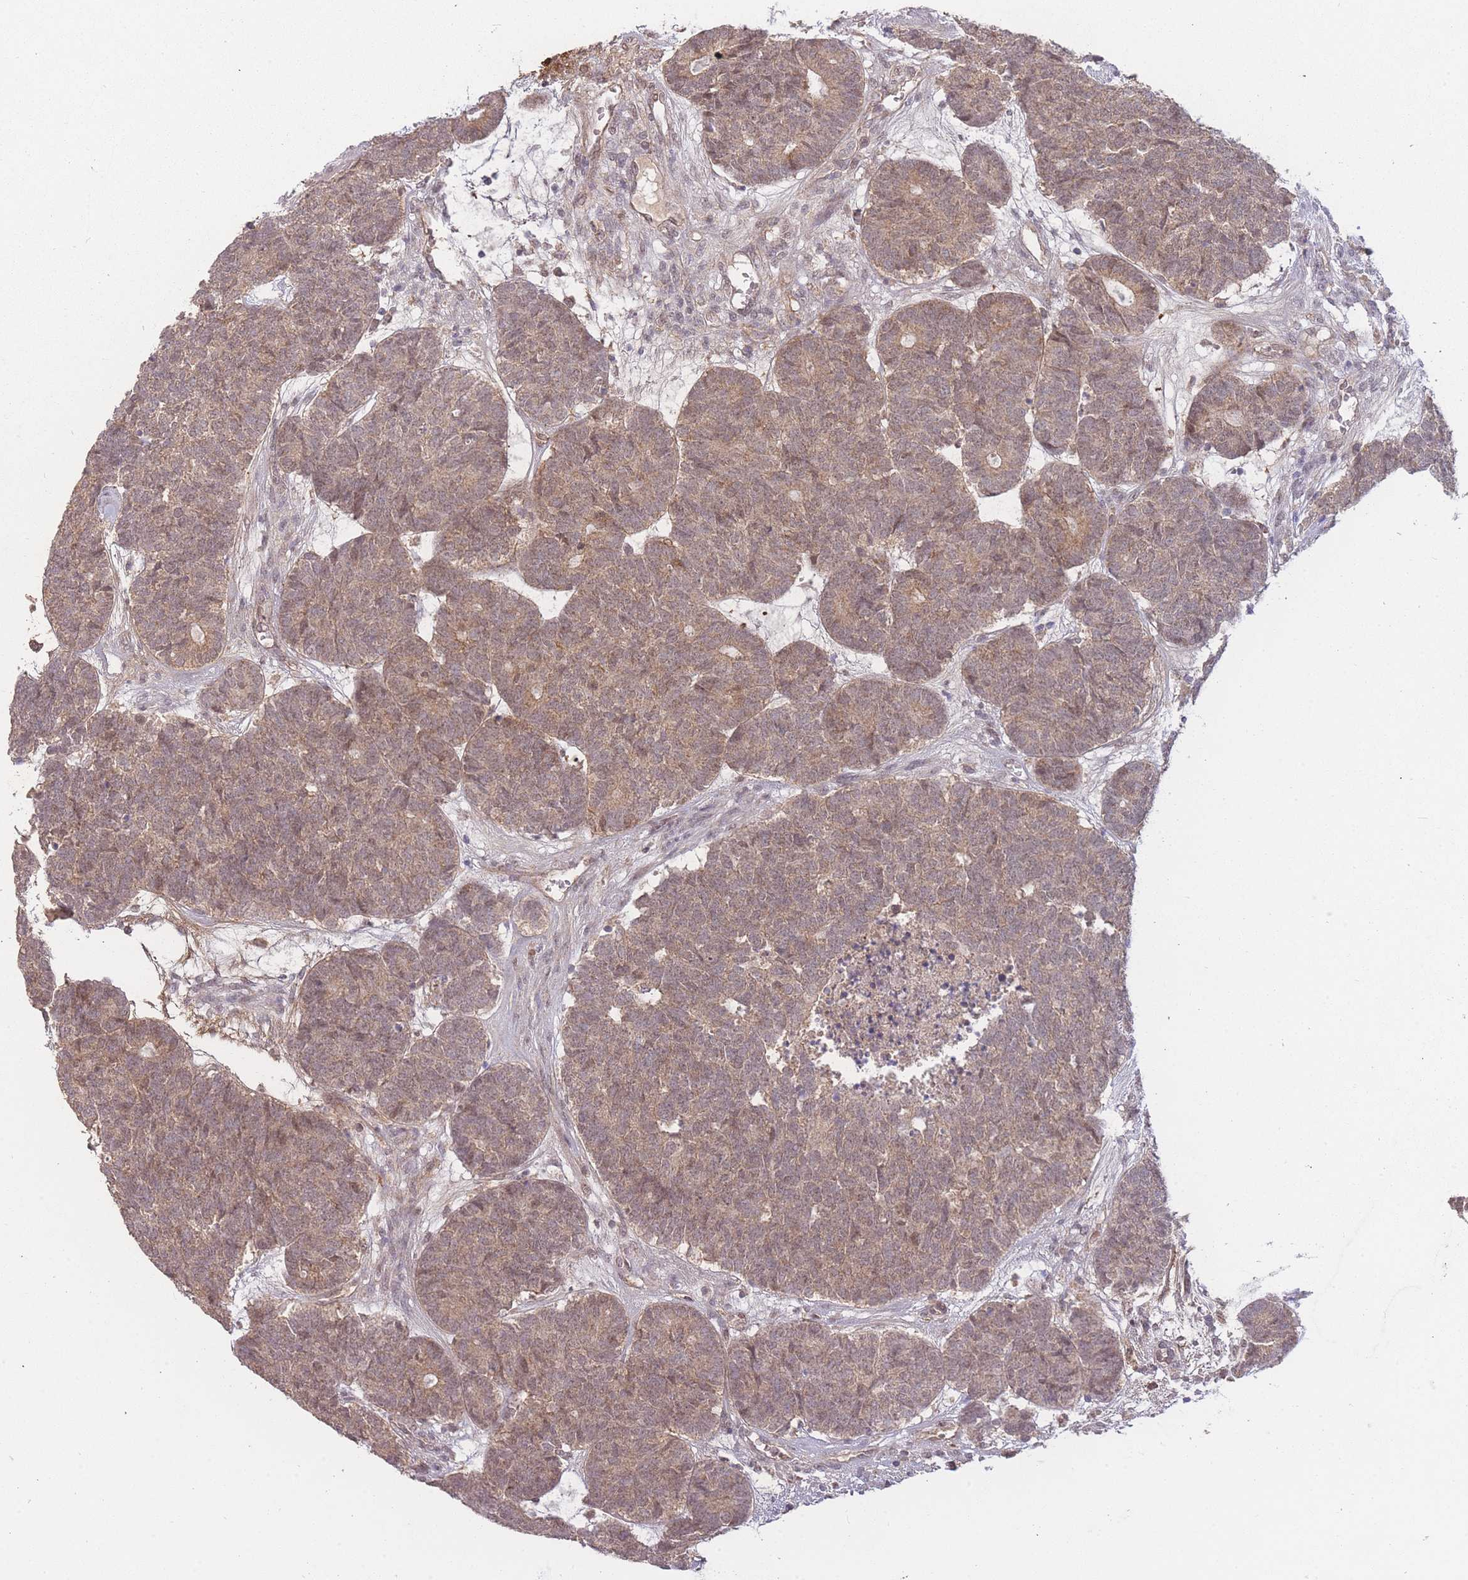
{"staining": {"intensity": "weak", "quantity": ">75%", "location": "cytoplasmic/membranous,nuclear"}, "tissue": "head and neck cancer", "cell_type": "Tumor cells", "image_type": "cancer", "snomed": [{"axis": "morphology", "description": "Adenocarcinoma, NOS"}, {"axis": "topography", "description": "Head-Neck"}], "caption": "This is a histology image of immunohistochemistry staining of head and neck cancer, which shows weak positivity in the cytoplasmic/membranous and nuclear of tumor cells.", "gene": "RNF144B", "patient": {"sex": "female", "age": 81}}